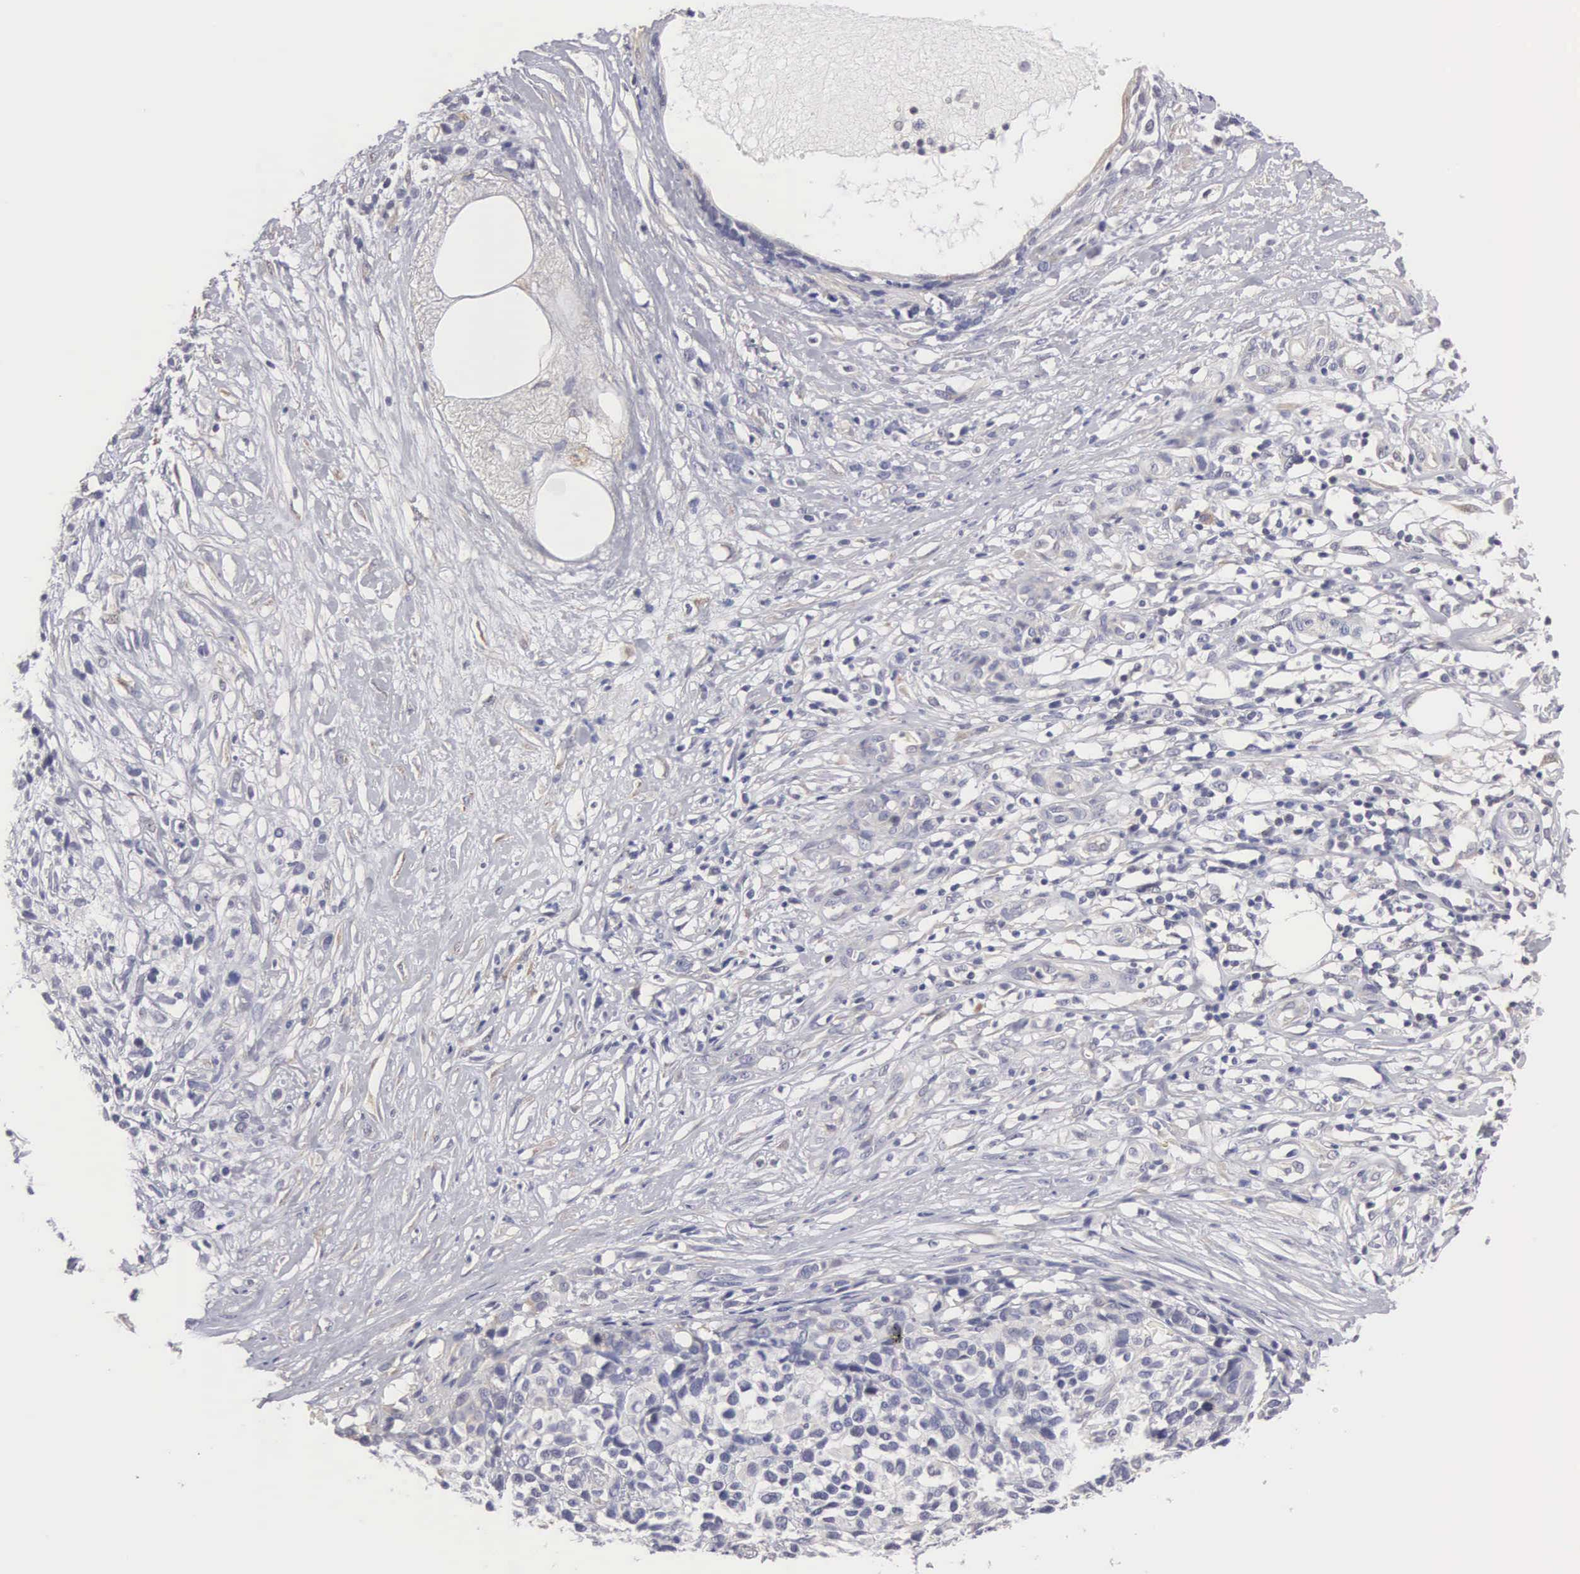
{"staining": {"intensity": "negative", "quantity": "none", "location": "none"}, "tissue": "melanoma", "cell_type": "Tumor cells", "image_type": "cancer", "snomed": [{"axis": "morphology", "description": "Malignant melanoma, NOS"}, {"axis": "topography", "description": "Skin"}], "caption": "IHC histopathology image of melanoma stained for a protein (brown), which shows no positivity in tumor cells.", "gene": "ELFN2", "patient": {"sex": "female", "age": 85}}